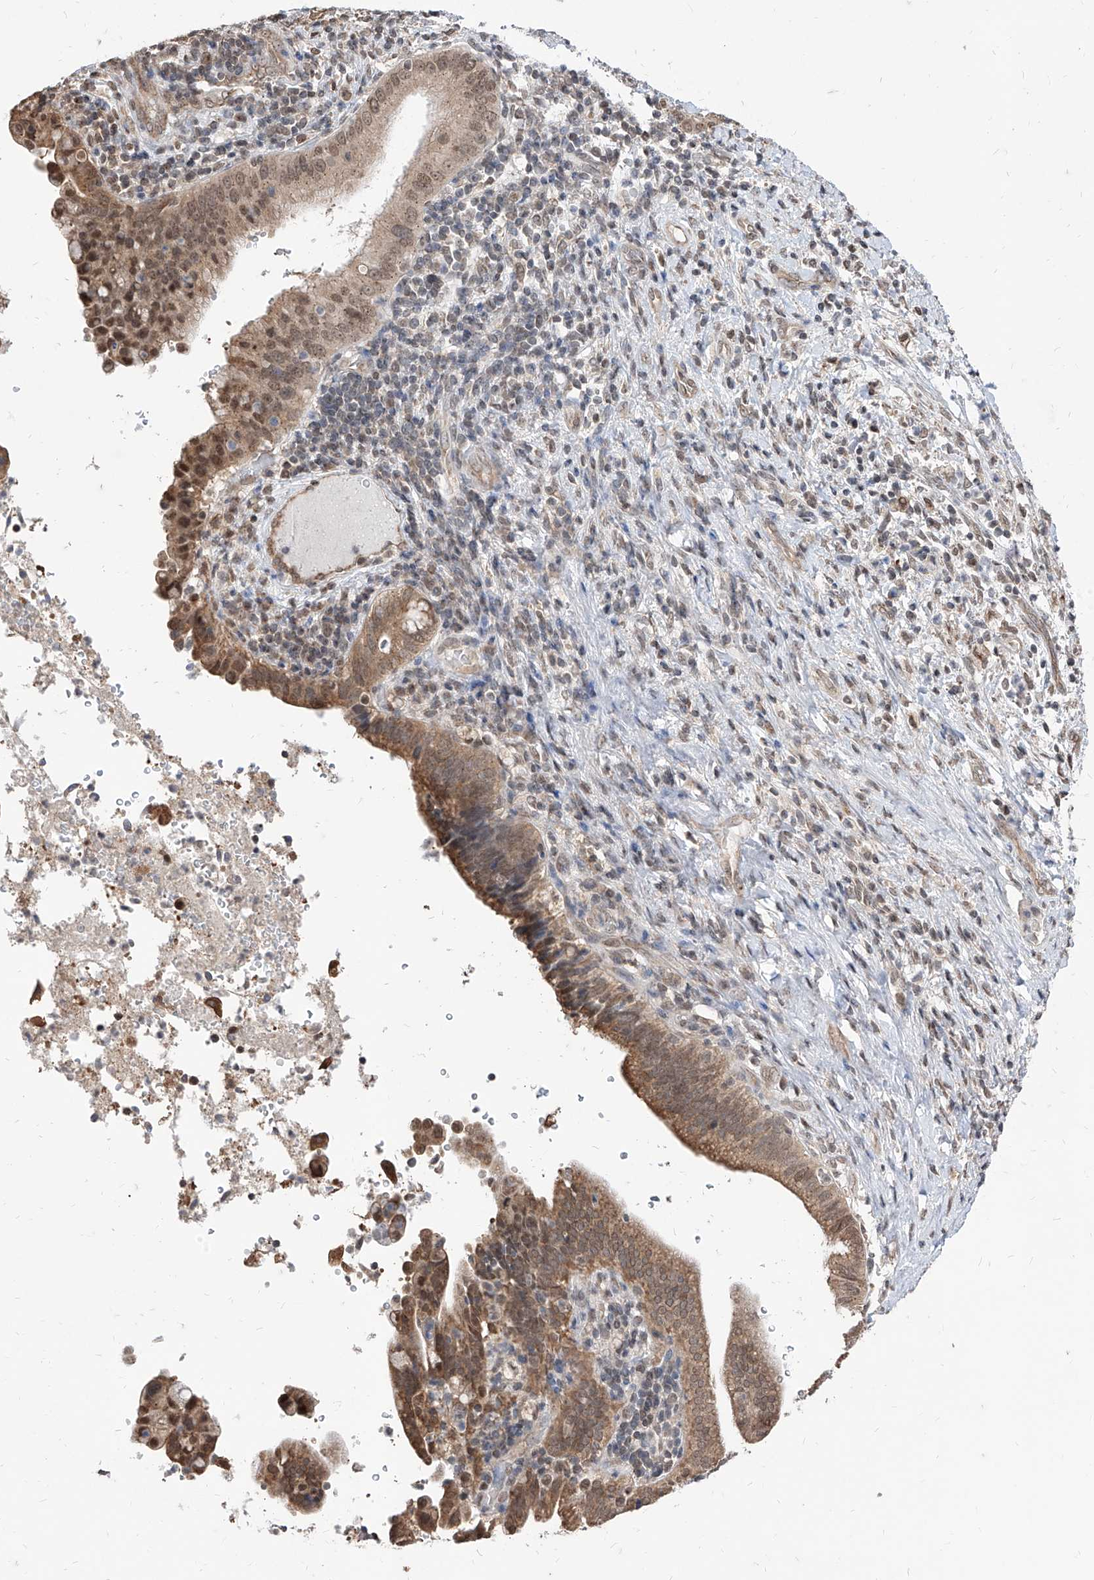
{"staining": {"intensity": "moderate", "quantity": ">75%", "location": "cytoplasmic/membranous,nuclear"}, "tissue": "liver cancer", "cell_type": "Tumor cells", "image_type": "cancer", "snomed": [{"axis": "morphology", "description": "Cholangiocarcinoma"}, {"axis": "topography", "description": "Liver"}], "caption": "Cholangiocarcinoma (liver) stained for a protein demonstrates moderate cytoplasmic/membranous and nuclear positivity in tumor cells.", "gene": "C8orf82", "patient": {"sex": "female", "age": 54}}